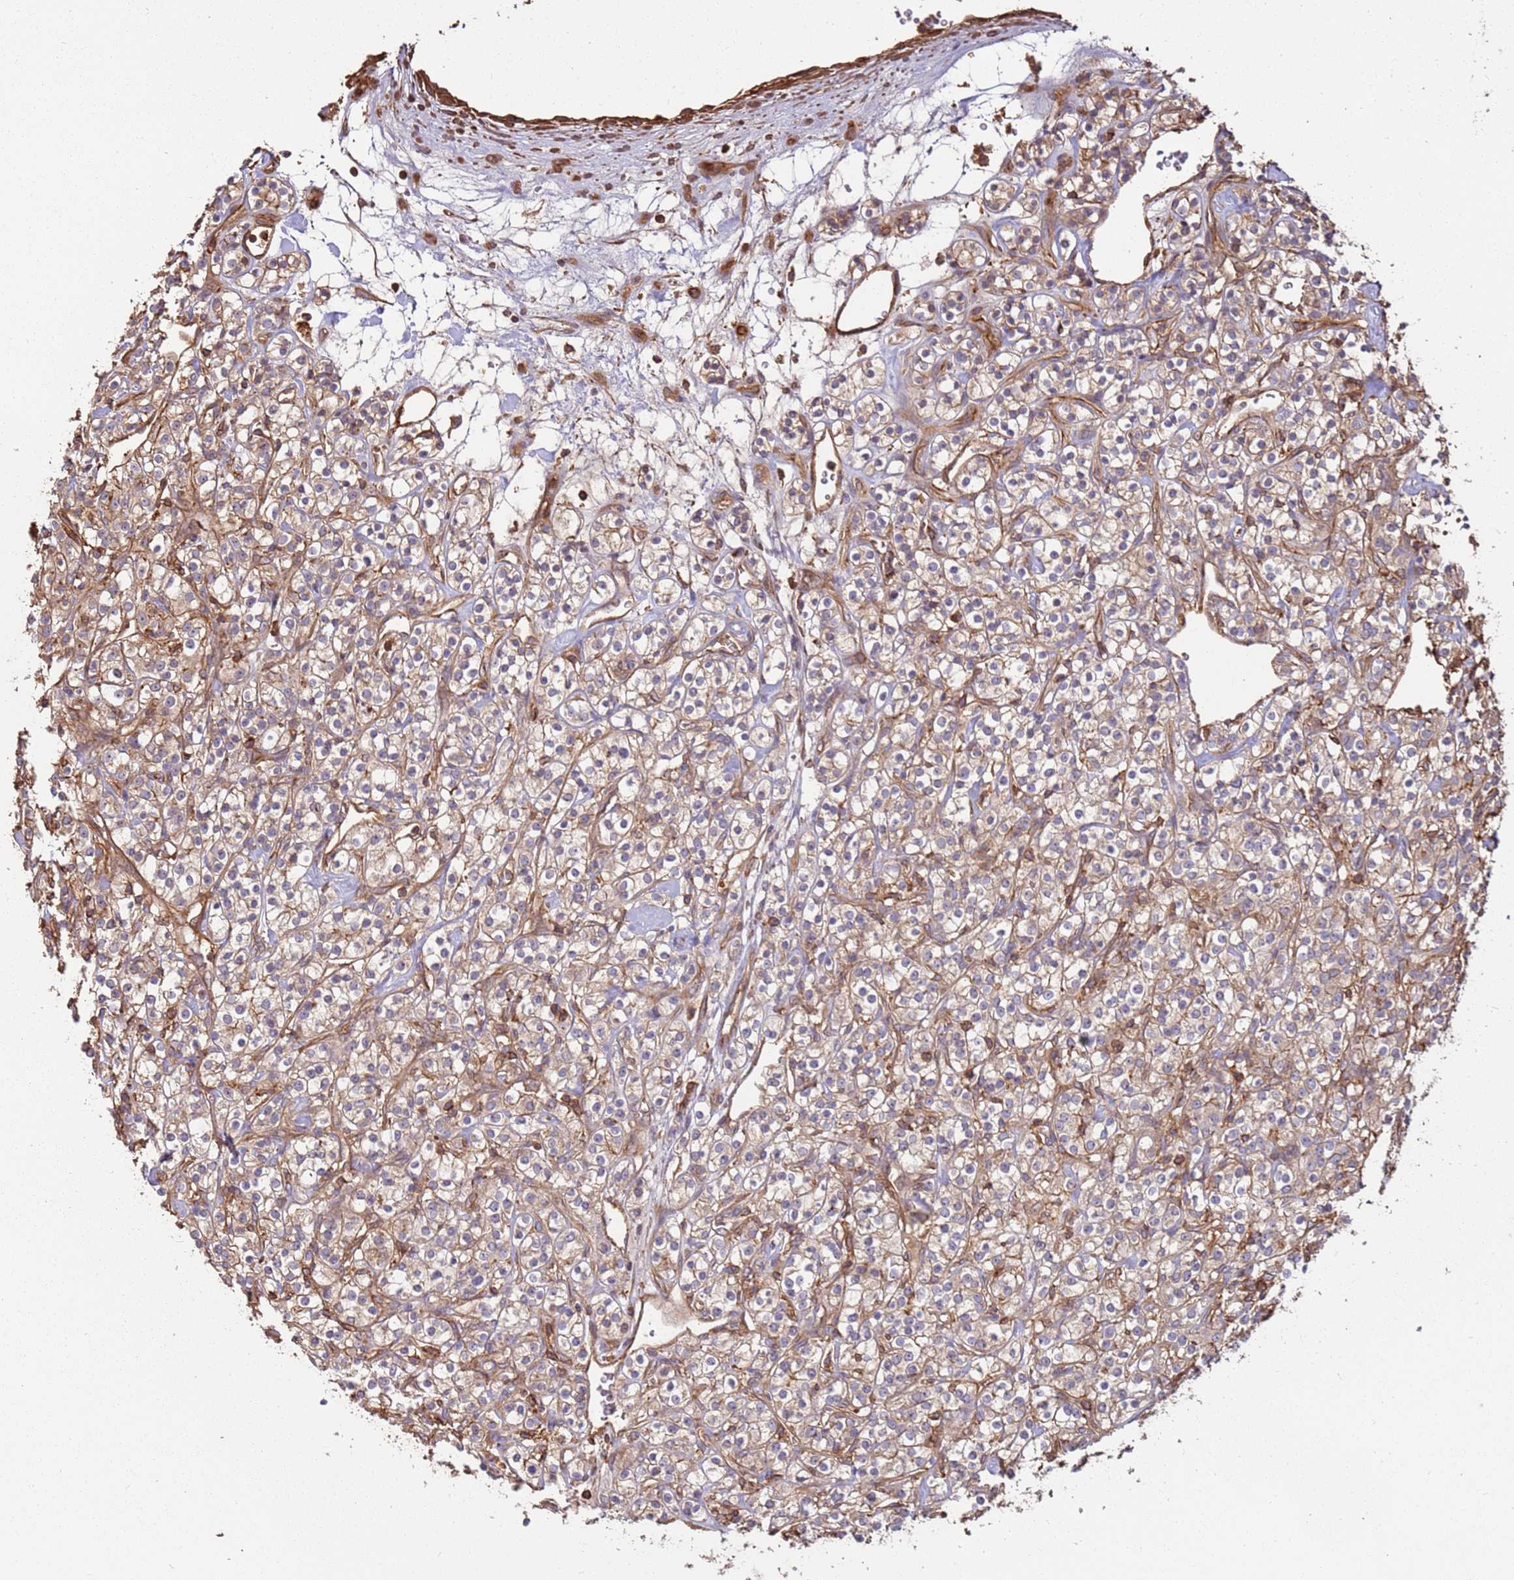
{"staining": {"intensity": "weak", "quantity": ">75%", "location": "cytoplasmic/membranous"}, "tissue": "renal cancer", "cell_type": "Tumor cells", "image_type": "cancer", "snomed": [{"axis": "morphology", "description": "Adenocarcinoma, NOS"}, {"axis": "topography", "description": "Kidney"}], "caption": "Protein expression analysis of renal cancer exhibits weak cytoplasmic/membranous staining in about >75% of tumor cells. (Stains: DAB (3,3'-diaminobenzidine) in brown, nuclei in blue, Microscopy: brightfield microscopy at high magnification).", "gene": "ACVR2A", "patient": {"sex": "male", "age": 77}}